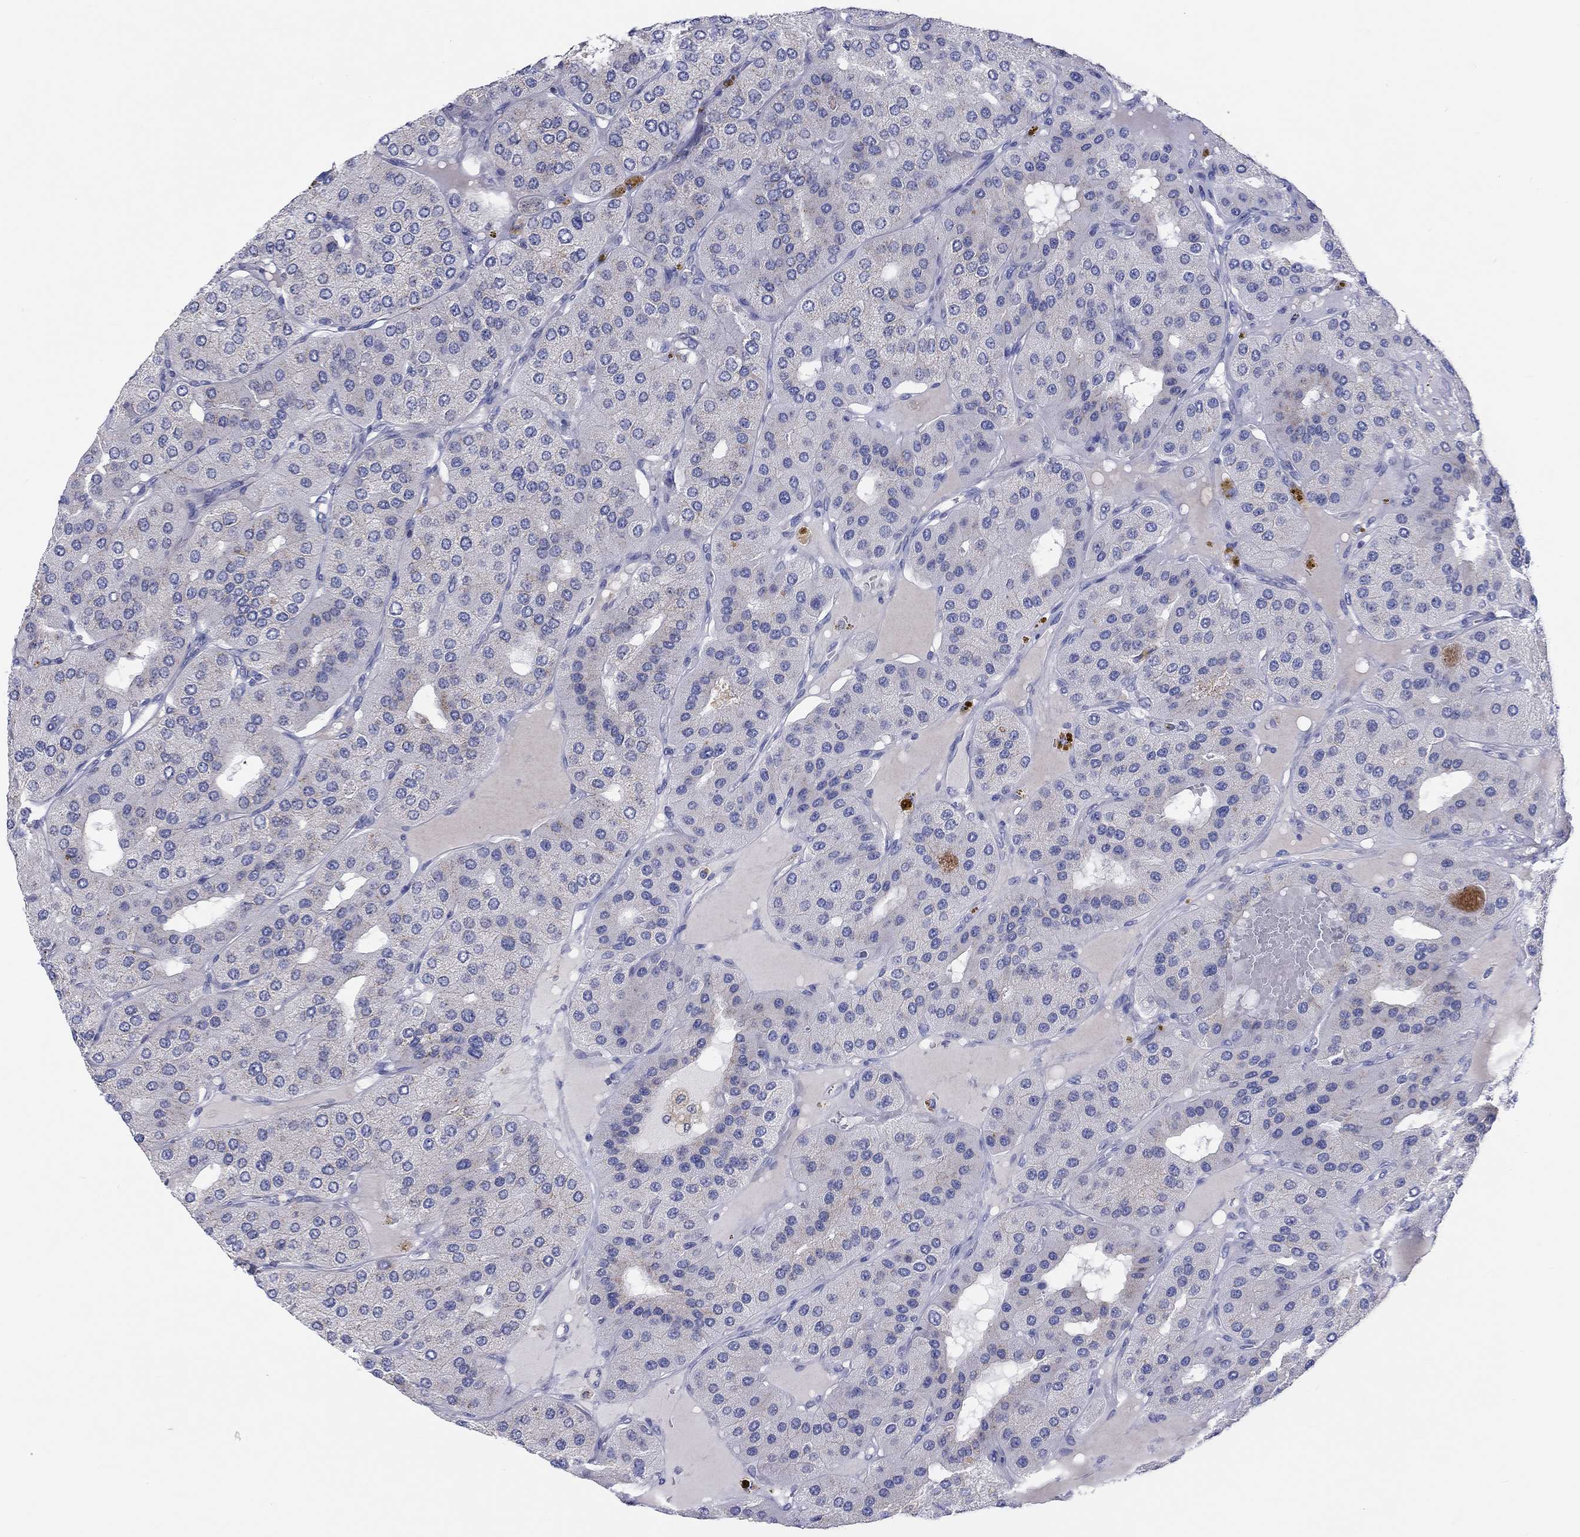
{"staining": {"intensity": "negative", "quantity": "none", "location": "none"}, "tissue": "parathyroid gland", "cell_type": "Glandular cells", "image_type": "normal", "snomed": [{"axis": "morphology", "description": "Normal tissue, NOS"}, {"axis": "morphology", "description": "Adenoma, NOS"}, {"axis": "topography", "description": "Parathyroid gland"}], "caption": "Protein analysis of unremarkable parathyroid gland reveals no significant positivity in glandular cells. (IHC, brightfield microscopy, high magnification).", "gene": "BCO2", "patient": {"sex": "female", "age": 86}}